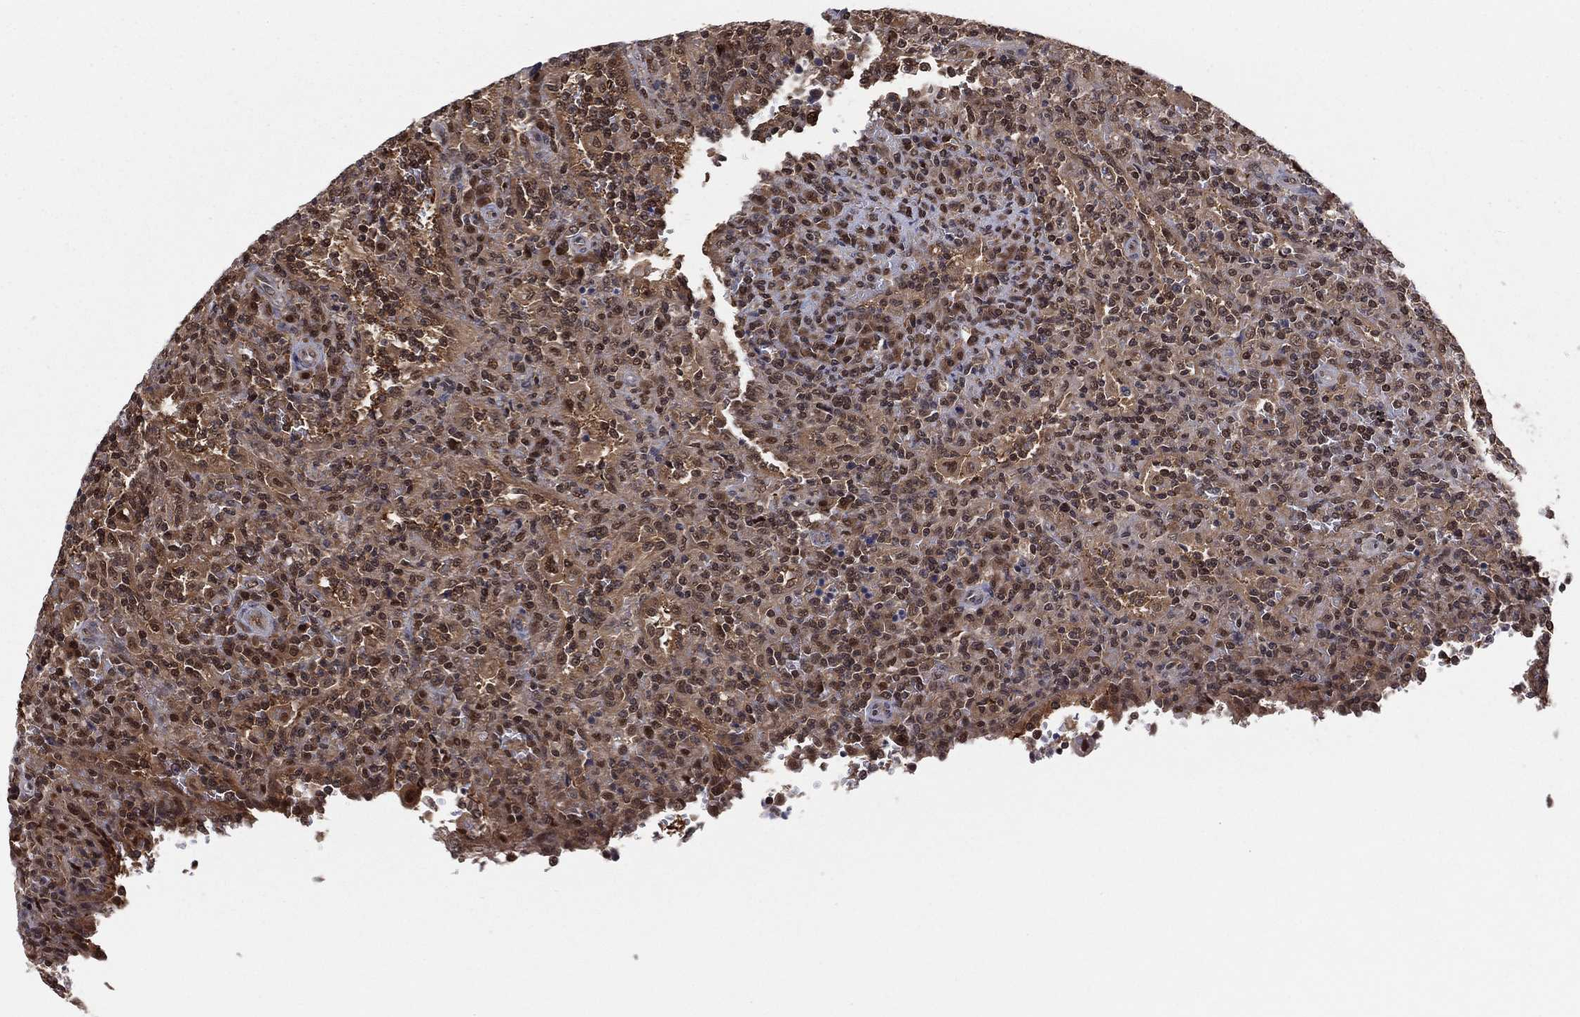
{"staining": {"intensity": "moderate", "quantity": "25%-75%", "location": "cytoplasmic/membranous,nuclear"}, "tissue": "lymphoma", "cell_type": "Tumor cells", "image_type": "cancer", "snomed": [{"axis": "morphology", "description": "Malignant lymphoma, non-Hodgkin's type, Low grade"}, {"axis": "topography", "description": "Spleen"}], "caption": "A photomicrograph showing moderate cytoplasmic/membranous and nuclear expression in about 25%-75% of tumor cells in low-grade malignant lymphoma, non-Hodgkin's type, as visualized by brown immunohistochemical staining.", "gene": "ICOSLG", "patient": {"sex": "male", "age": 62}}